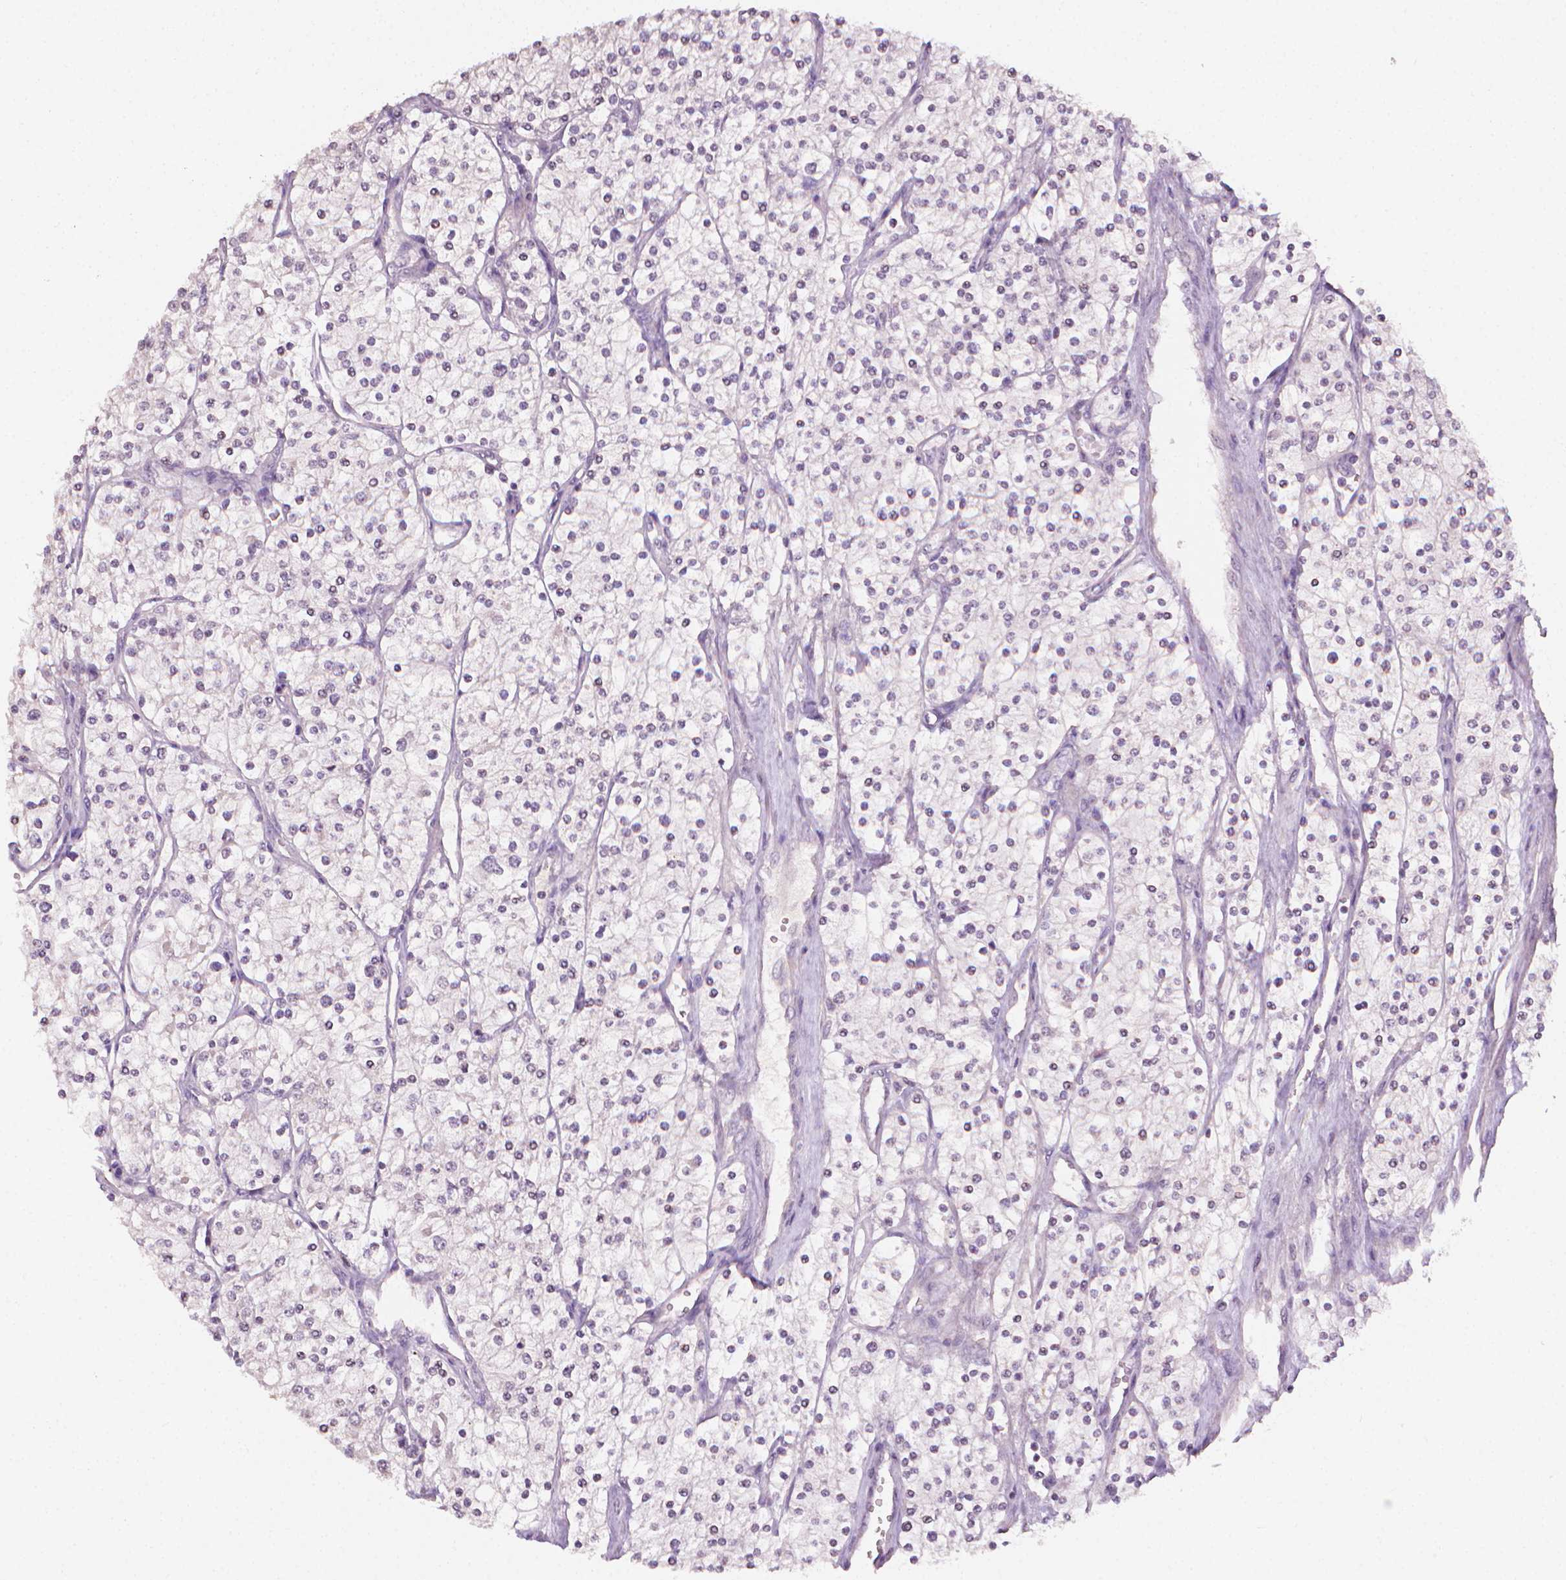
{"staining": {"intensity": "negative", "quantity": "none", "location": "none"}, "tissue": "renal cancer", "cell_type": "Tumor cells", "image_type": "cancer", "snomed": [{"axis": "morphology", "description": "Adenocarcinoma, NOS"}, {"axis": "topography", "description": "Kidney"}], "caption": "Tumor cells are negative for protein expression in human renal adenocarcinoma.", "gene": "NCAN", "patient": {"sex": "male", "age": 80}}